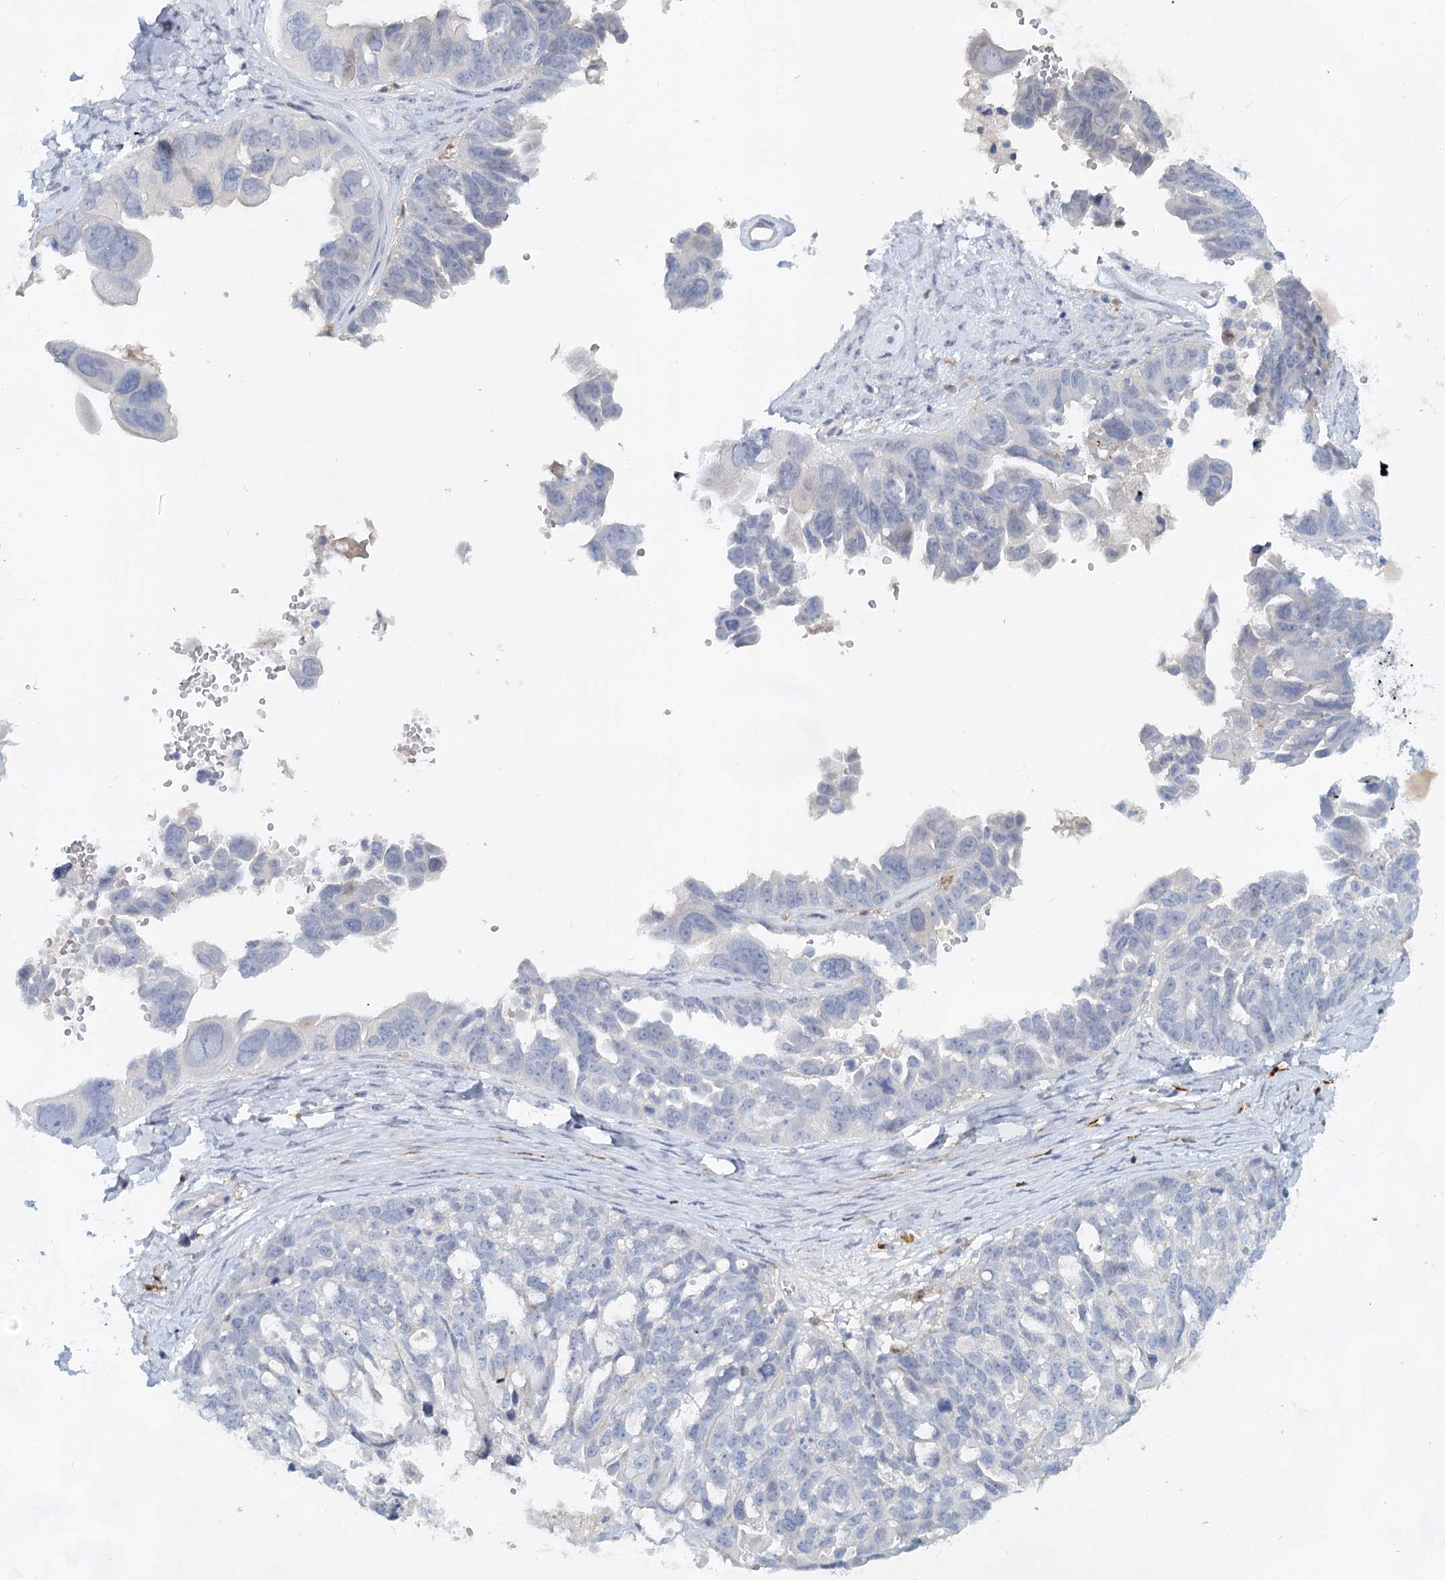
{"staining": {"intensity": "negative", "quantity": "none", "location": "none"}, "tissue": "ovarian cancer", "cell_type": "Tumor cells", "image_type": "cancer", "snomed": [{"axis": "morphology", "description": "Cystadenocarcinoma, serous, NOS"}, {"axis": "topography", "description": "Ovary"}], "caption": "Protein analysis of ovarian cancer (serous cystadenocarcinoma) shows no significant expression in tumor cells. (DAB IHC visualized using brightfield microscopy, high magnification).", "gene": "SLC19A3", "patient": {"sex": "female", "age": 79}}